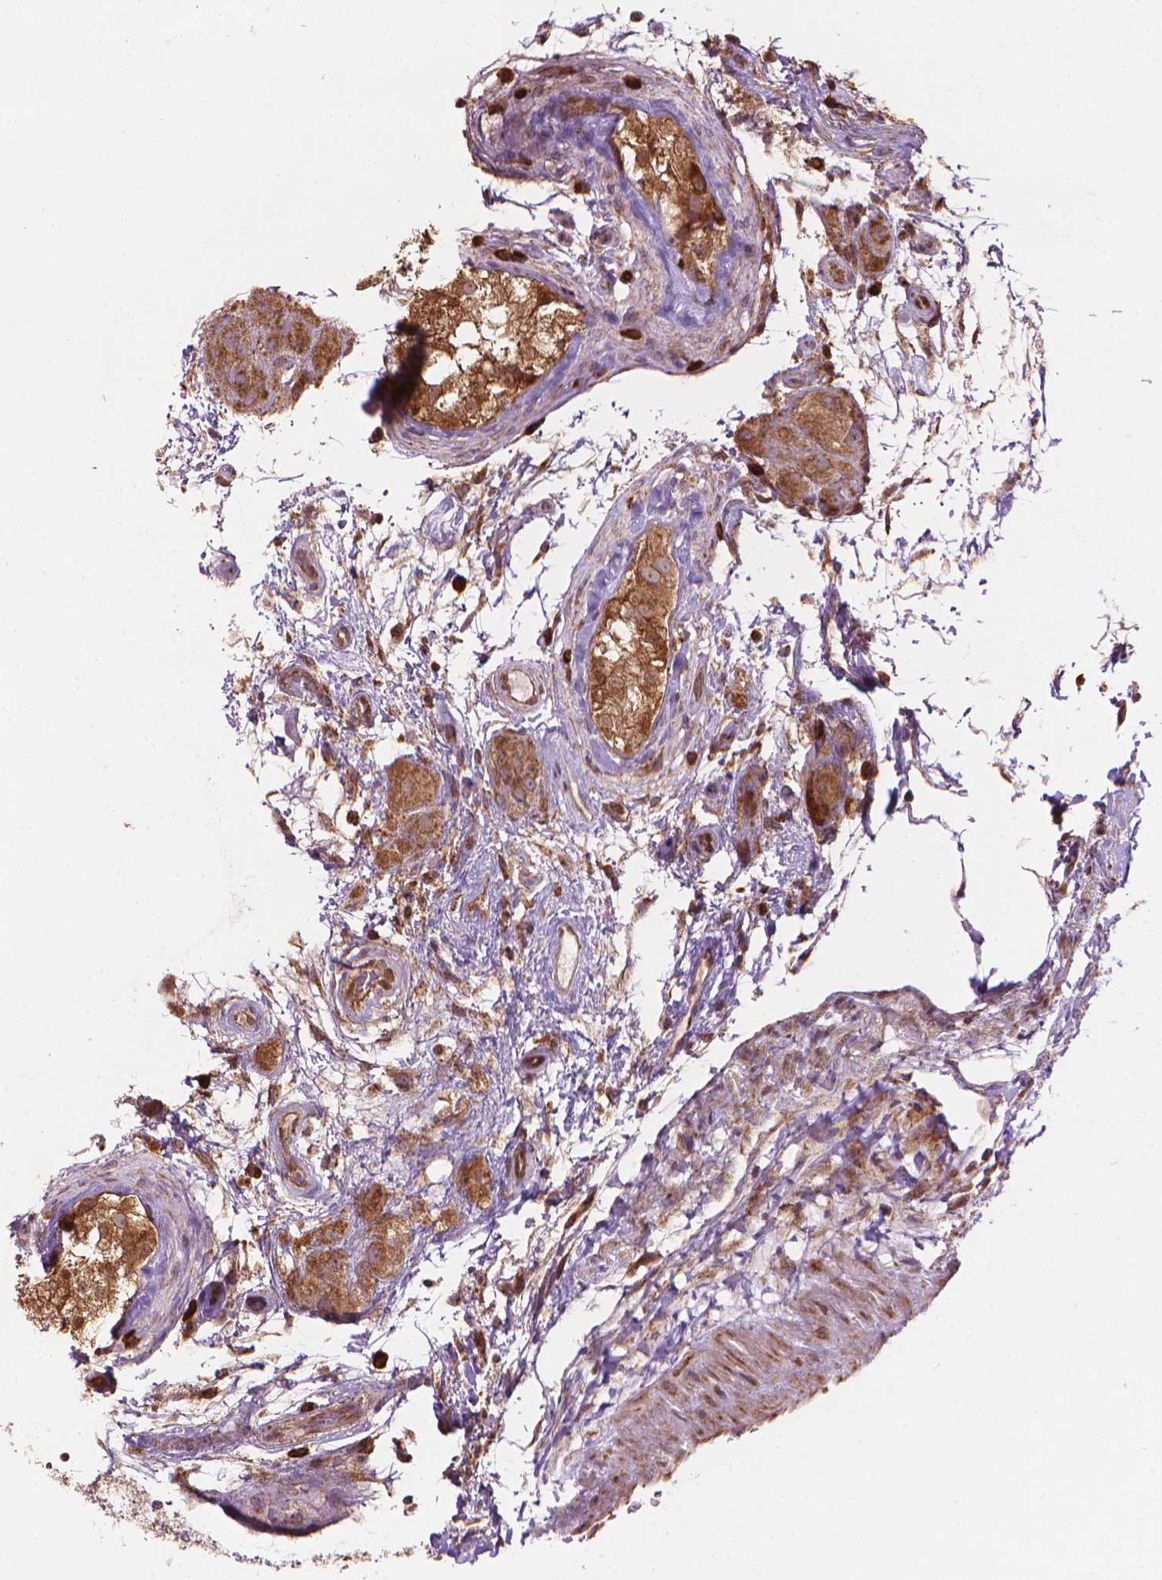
{"staining": {"intensity": "moderate", "quantity": ">75%", "location": "cytoplasmic/membranous"}, "tissue": "testis cancer", "cell_type": "Tumor cells", "image_type": "cancer", "snomed": [{"axis": "morphology", "description": "Seminoma, NOS"}, {"axis": "morphology", "description": "Carcinoma, Embryonal, NOS"}, {"axis": "topography", "description": "Testis"}], "caption": "Human testis cancer (embryonal carcinoma) stained with a brown dye shows moderate cytoplasmic/membranous positive positivity in approximately >75% of tumor cells.", "gene": "VARS2", "patient": {"sex": "male", "age": 41}}